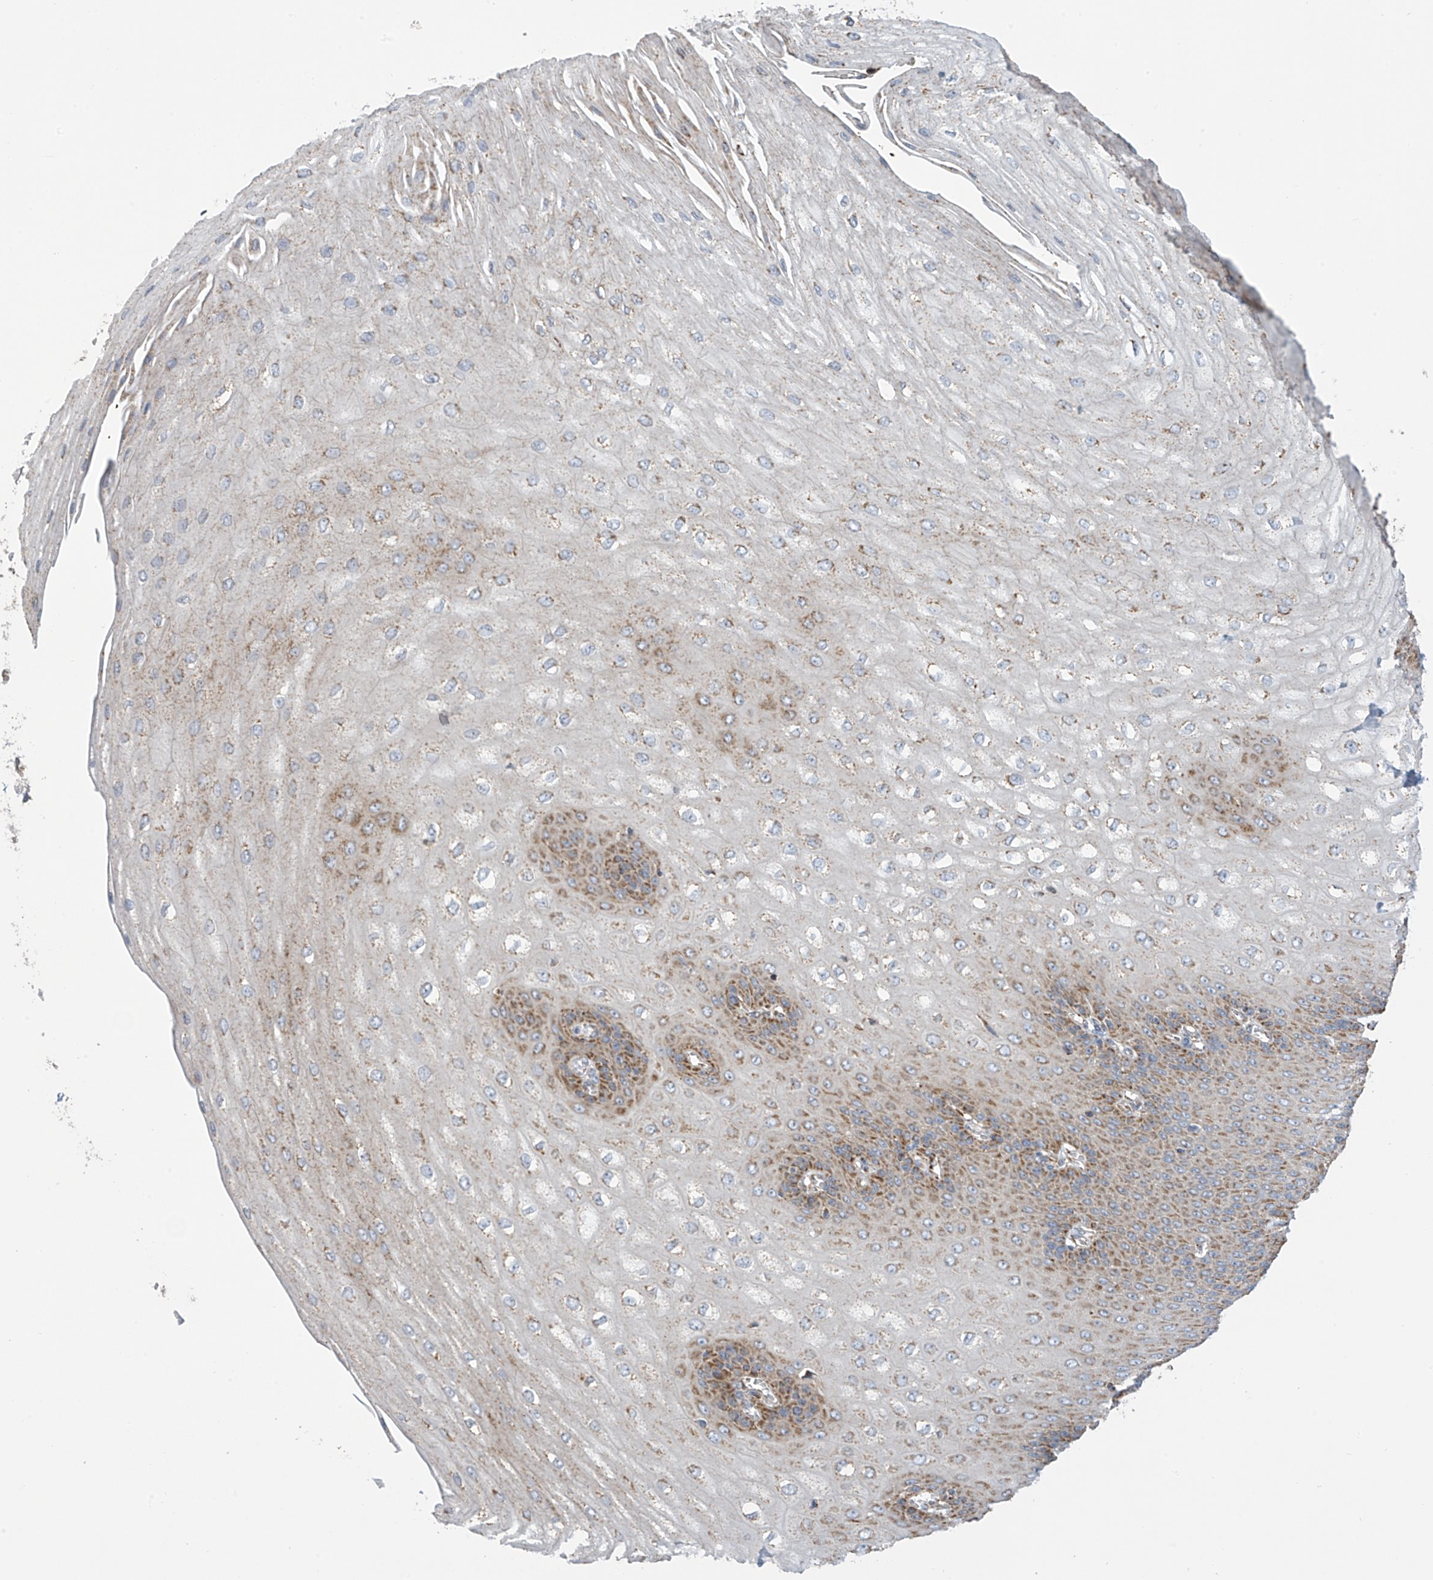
{"staining": {"intensity": "strong", "quantity": ">75%", "location": "cytoplasmic/membranous"}, "tissue": "esophagus", "cell_type": "Squamous epithelial cells", "image_type": "normal", "snomed": [{"axis": "morphology", "description": "Normal tissue, NOS"}, {"axis": "topography", "description": "Esophagus"}], "caption": "Benign esophagus reveals strong cytoplasmic/membranous expression in about >75% of squamous epithelial cells, visualized by immunohistochemistry. (IHC, brightfield microscopy, high magnification).", "gene": "PNPT1", "patient": {"sex": "male", "age": 60}}